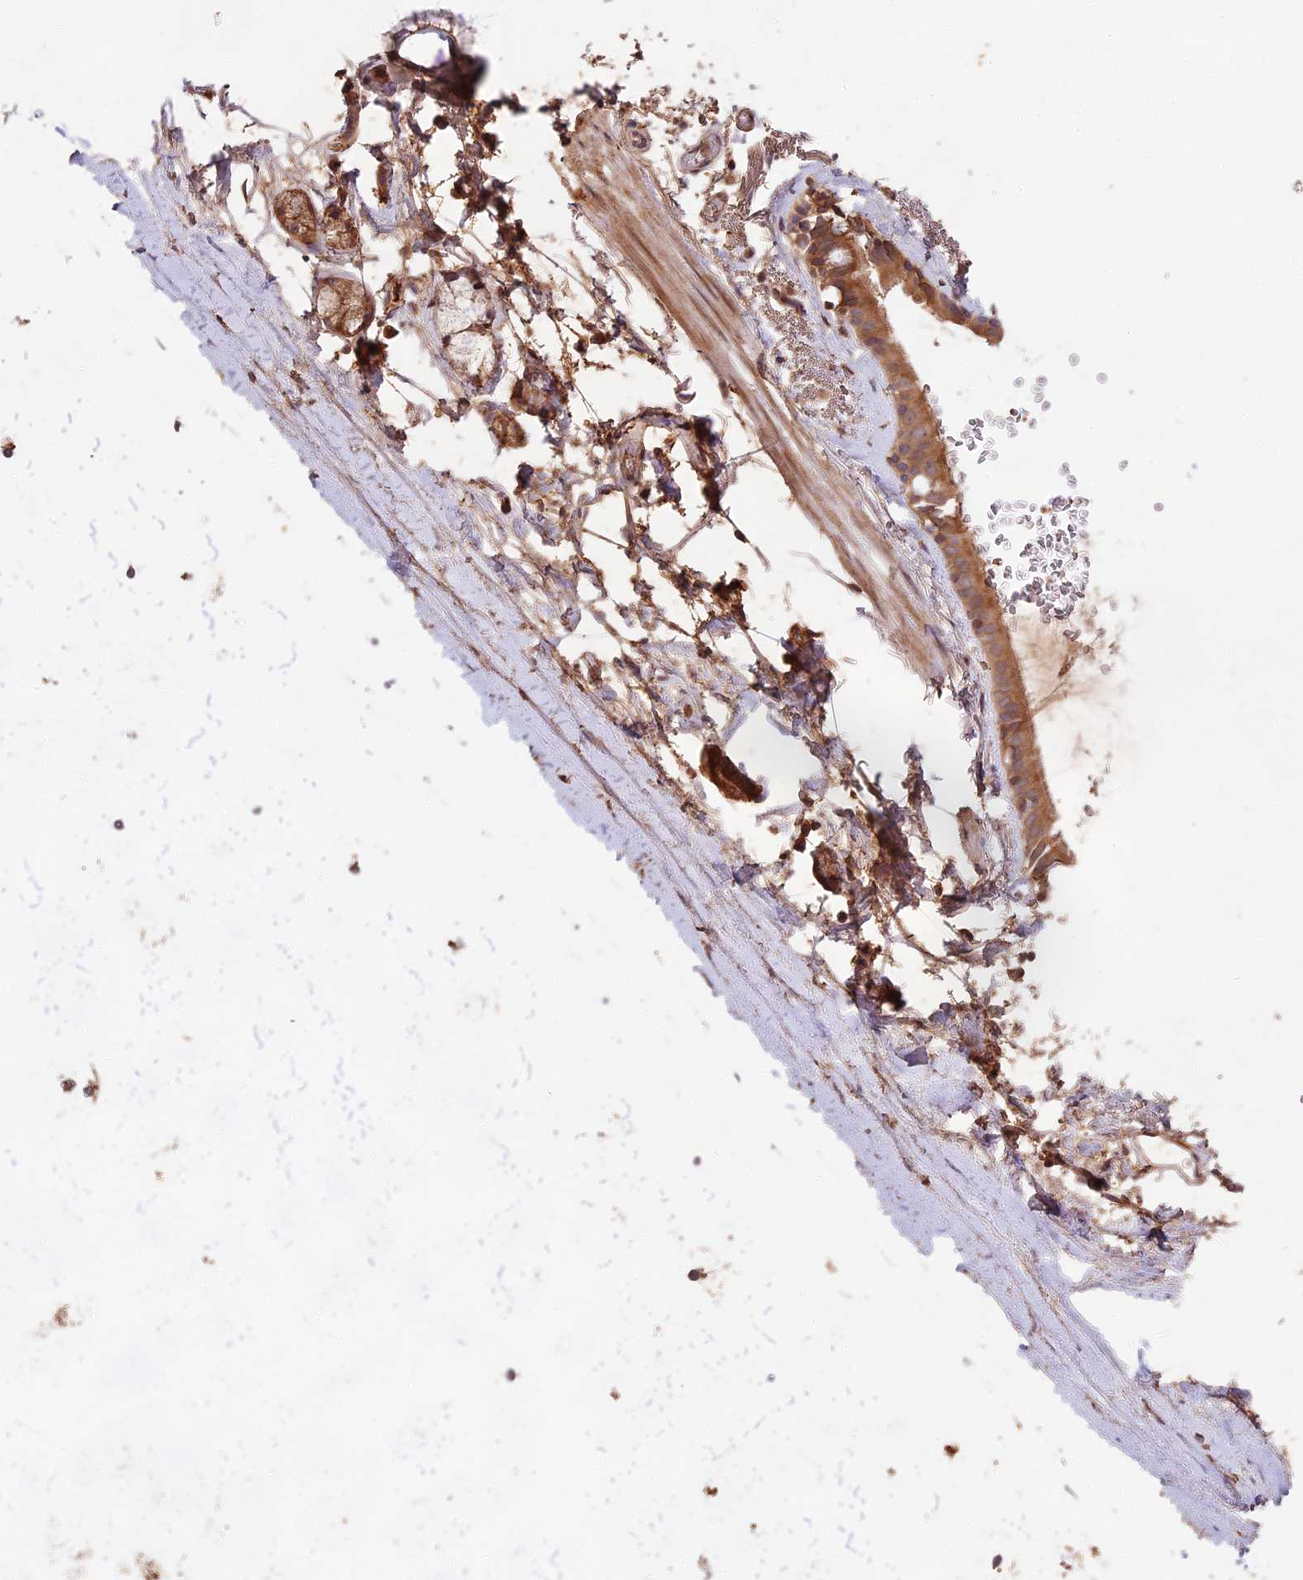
{"staining": {"intensity": "negative", "quantity": "none", "location": "none"}, "tissue": "adipose tissue", "cell_type": "Adipocytes", "image_type": "normal", "snomed": [{"axis": "morphology", "description": "Normal tissue, NOS"}, {"axis": "topography", "description": "Lymph node"}, {"axis": "topography", "description": "Bronchus"}], "caption": "A histopathology image of human adipose tissue is negative for staining in adipocytes. (DAB immunohistochemistry (IHC) visualized using brightfield microscopy, high magnification).", "gene": "CHAC1", "patient": {"sex": "male", "age": 63}}